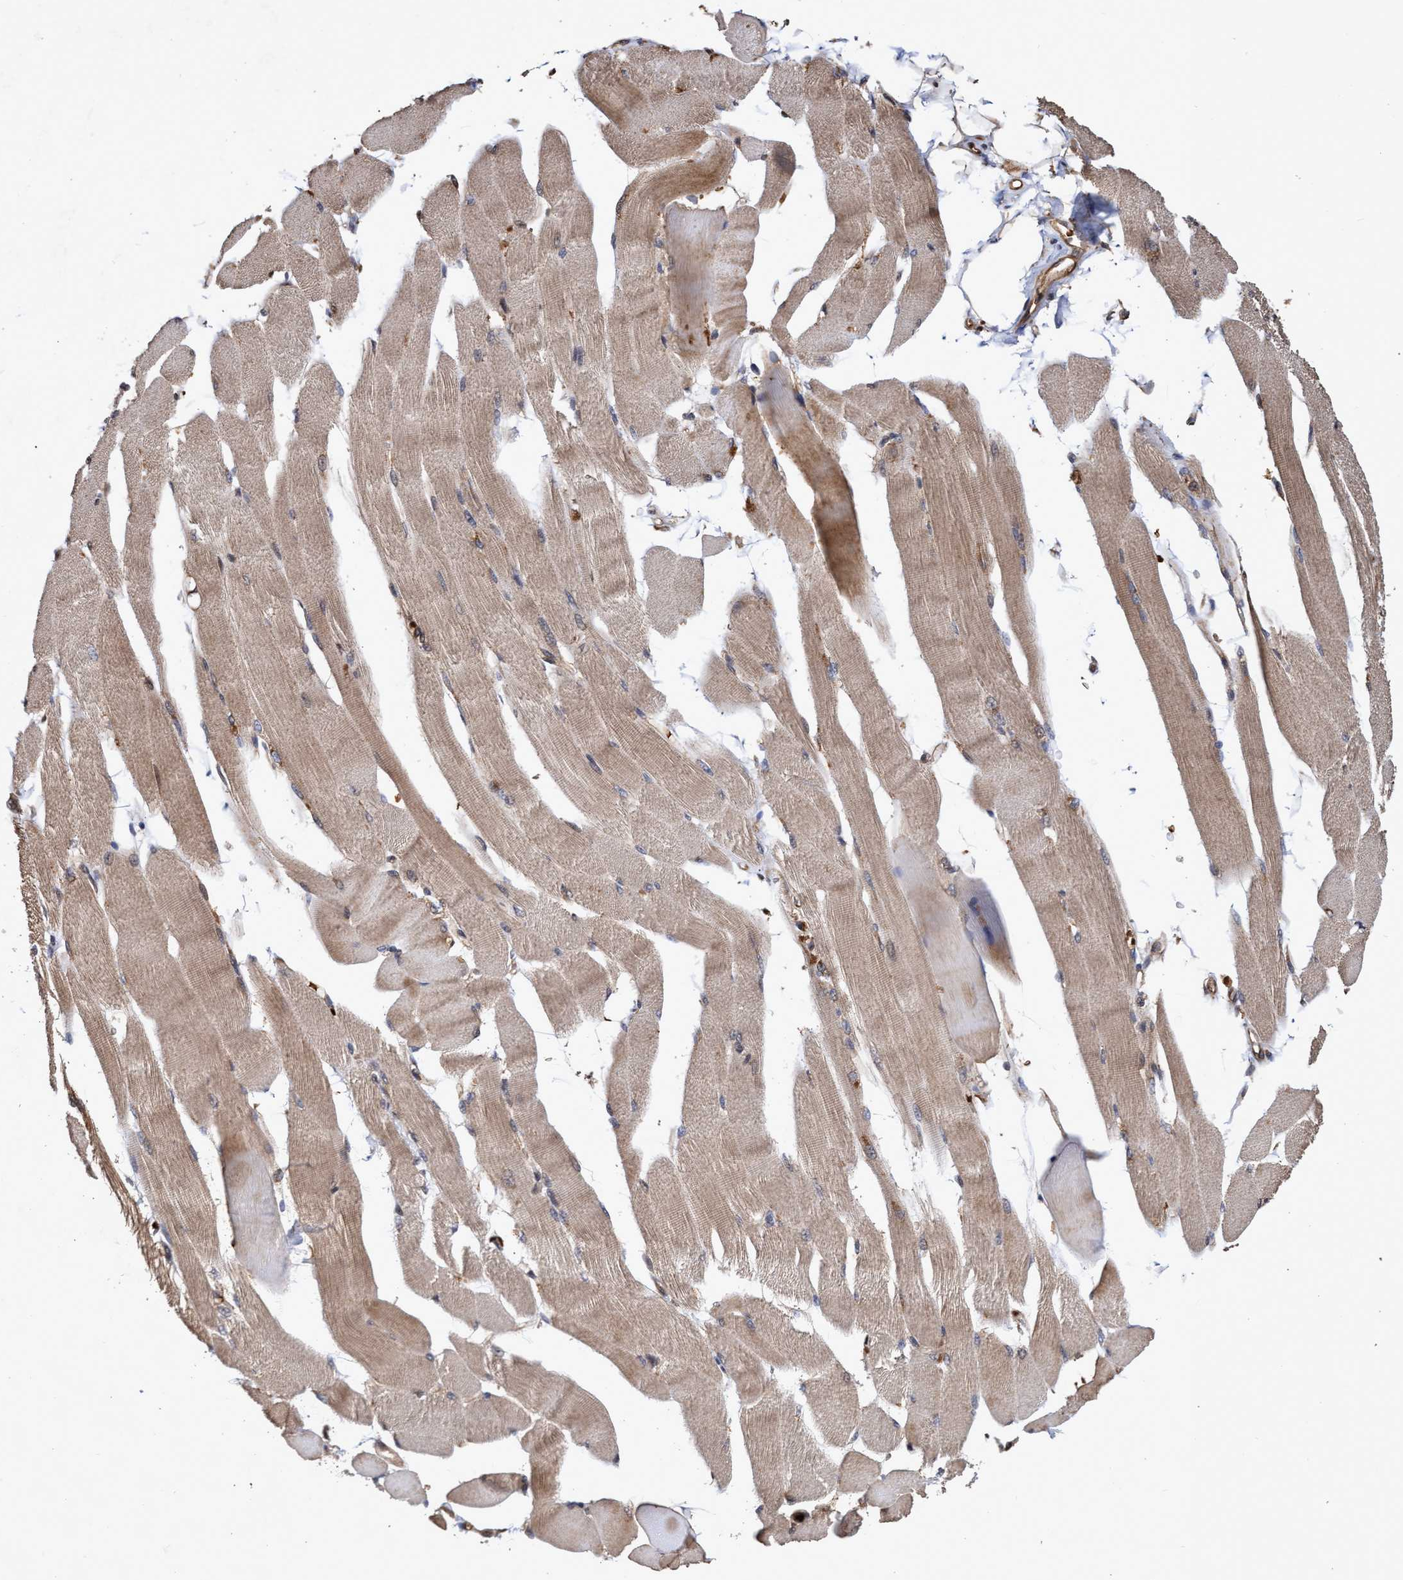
{"staining": {"intensity": "weak", "quantity": ">75%", "location": "cytoplasmic/membranous"}, "tissue": "skeletal muscle", "cell_type": "Myocytes", "image_type": "normal", "snomed": [{"axis": "morphology", "description": "Normal tissue, NOS"}, {"axis": "topography", "description": "Skeletal muscle"}, {"axis": "topography", "description": "Peripheral nerve tissue"}], "caption": "The histopathology image demonstrates staining of benign skeletal muscle, revealing weak cytoplasmic/membranous protein positivity (brown color) within myocytes.", "gene": "CHMP6", "patient": {"sex": "female", "age": 84}}